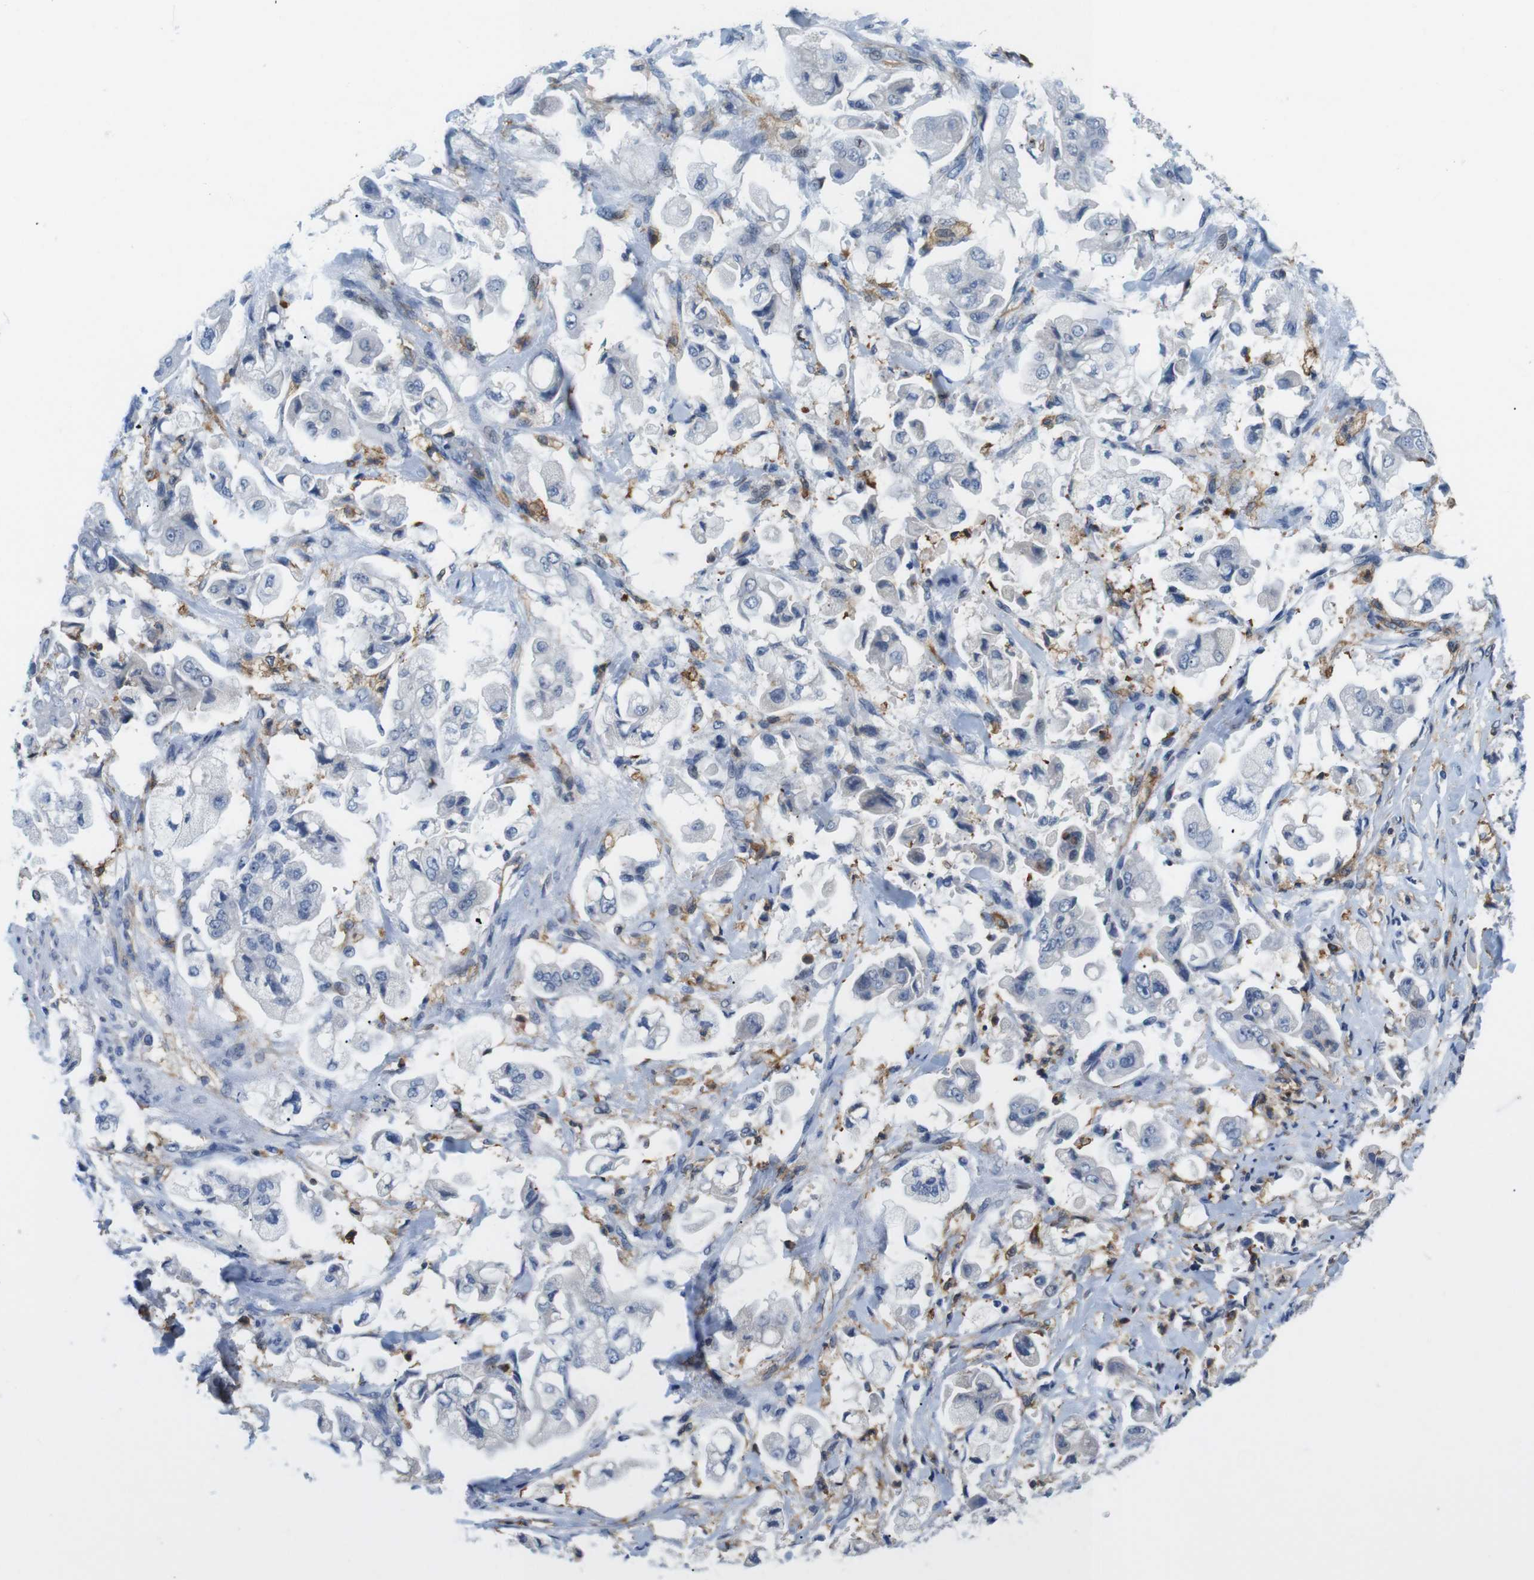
{"staining": {"intensity": "negative", "quantity": "none", "location": "none"}, "tissue": "stomach cancer", "cell_type": "Tumor cells", "image_type": "cancer", "snomed": [{"axis": "morphology", "description": "Adenocarcinoma, NOS"}, {"axis": "topography", "description": "Stomach"}], "caption": "High magnification brightfield microscopy of stomach adenocarcinoma stained with DAB (brown) and counterstained with hematoxylin (blue): tumor cells show no significant expression.", "gene": "CD300C", "patient": {"sex": "male", "age": 62}}